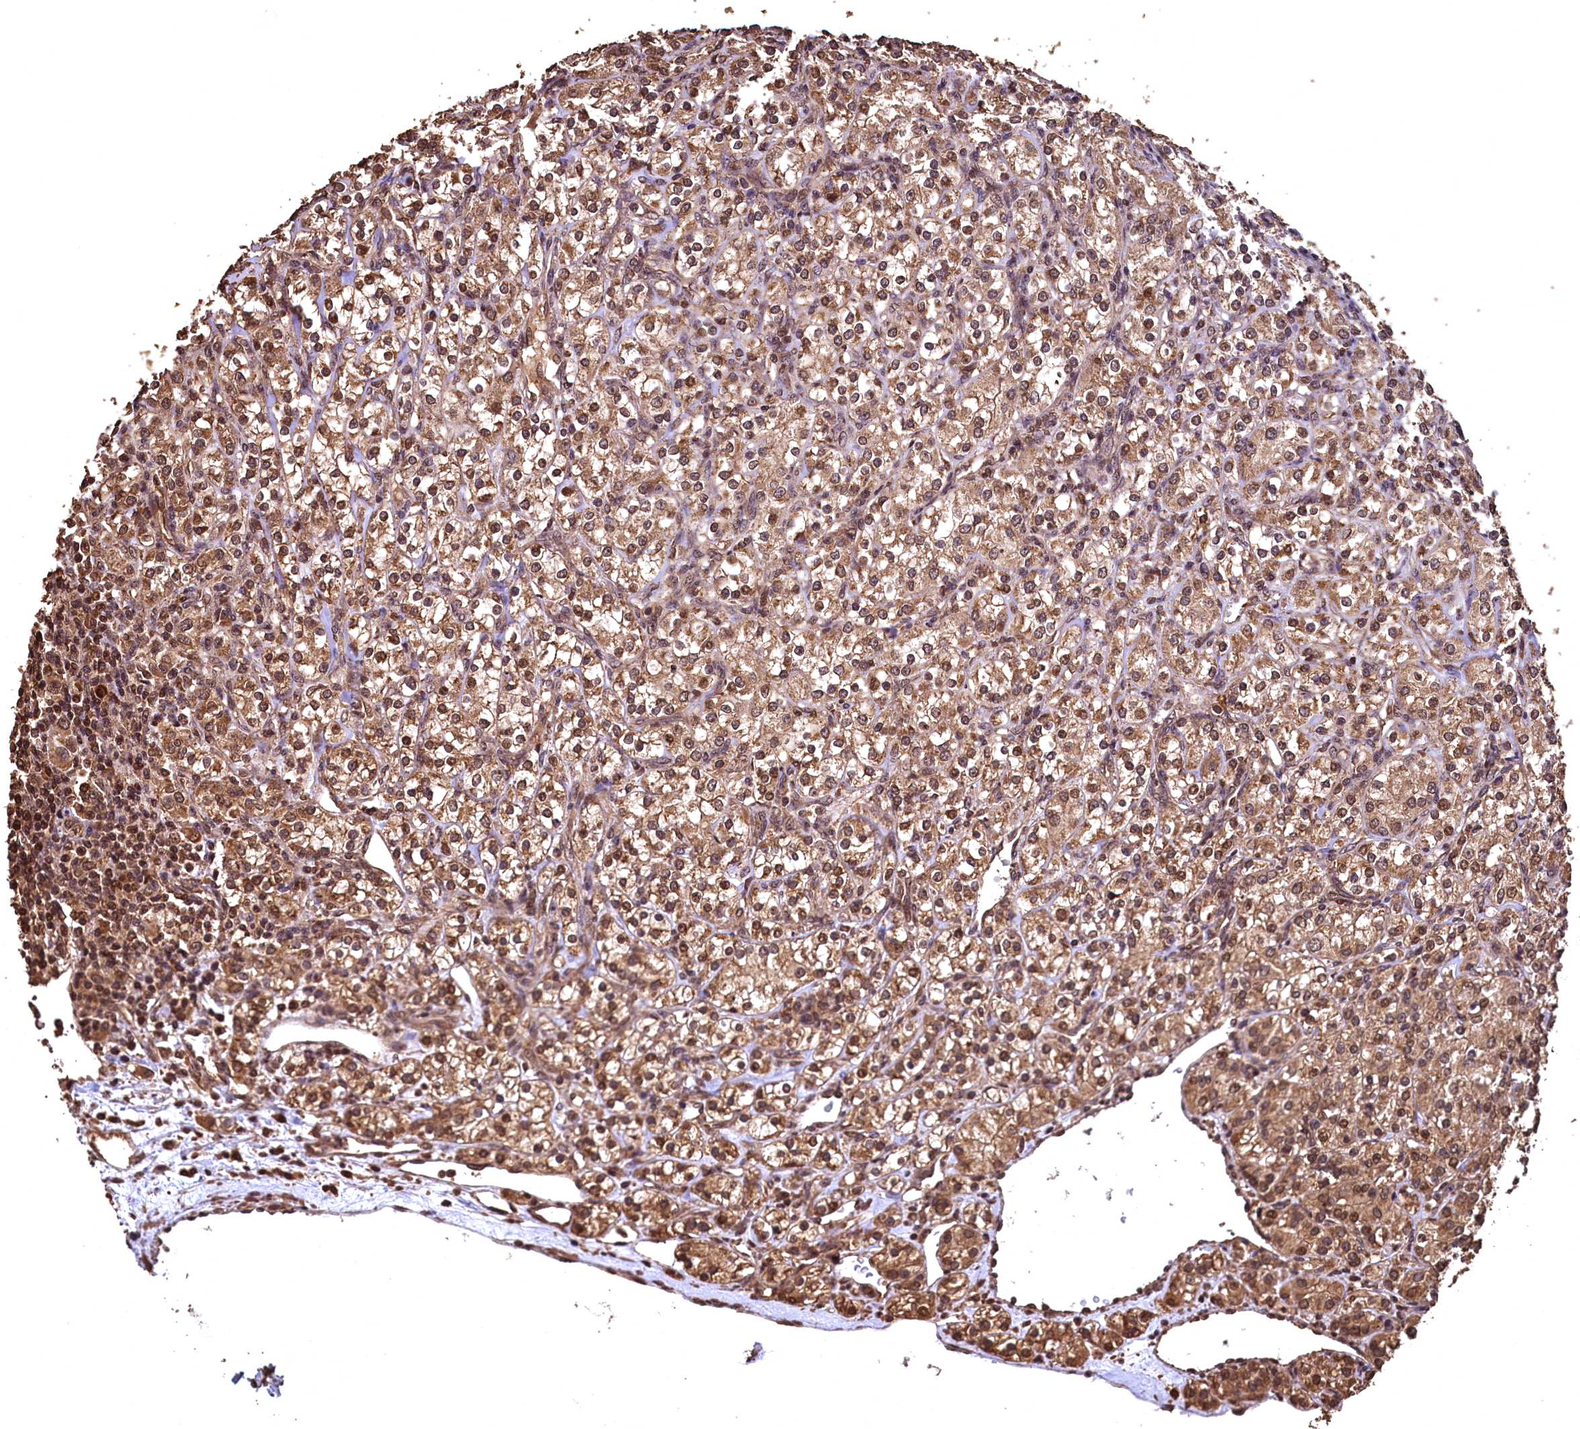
{"staining": {"intensity": "moderate", "quantity": ">75%", "location": "cytoplasmic/membranous,nuclear"}, "tissue": "renal cancer", "cell_type": "Tumor cells", "image_type": "cancer", "snomed": [{"axis": "morphology", "description": "Adenocarcinoma, NOS"}, {"axis": "topography", "description": "Kidney"}], "caption": "Brown immunohistochemical staining in human adenocarcinoma (renal) reveals moderate cytoplasmic/membranous and nuclear expression in about >75% of tumor cells. The protein is stained brown, and the nuclei are stained in blue (DAB IHC with brightfield microscopy, high magnification).", "gene": "CEP57L1", "patient": {"sex": "male", "age": 77}}